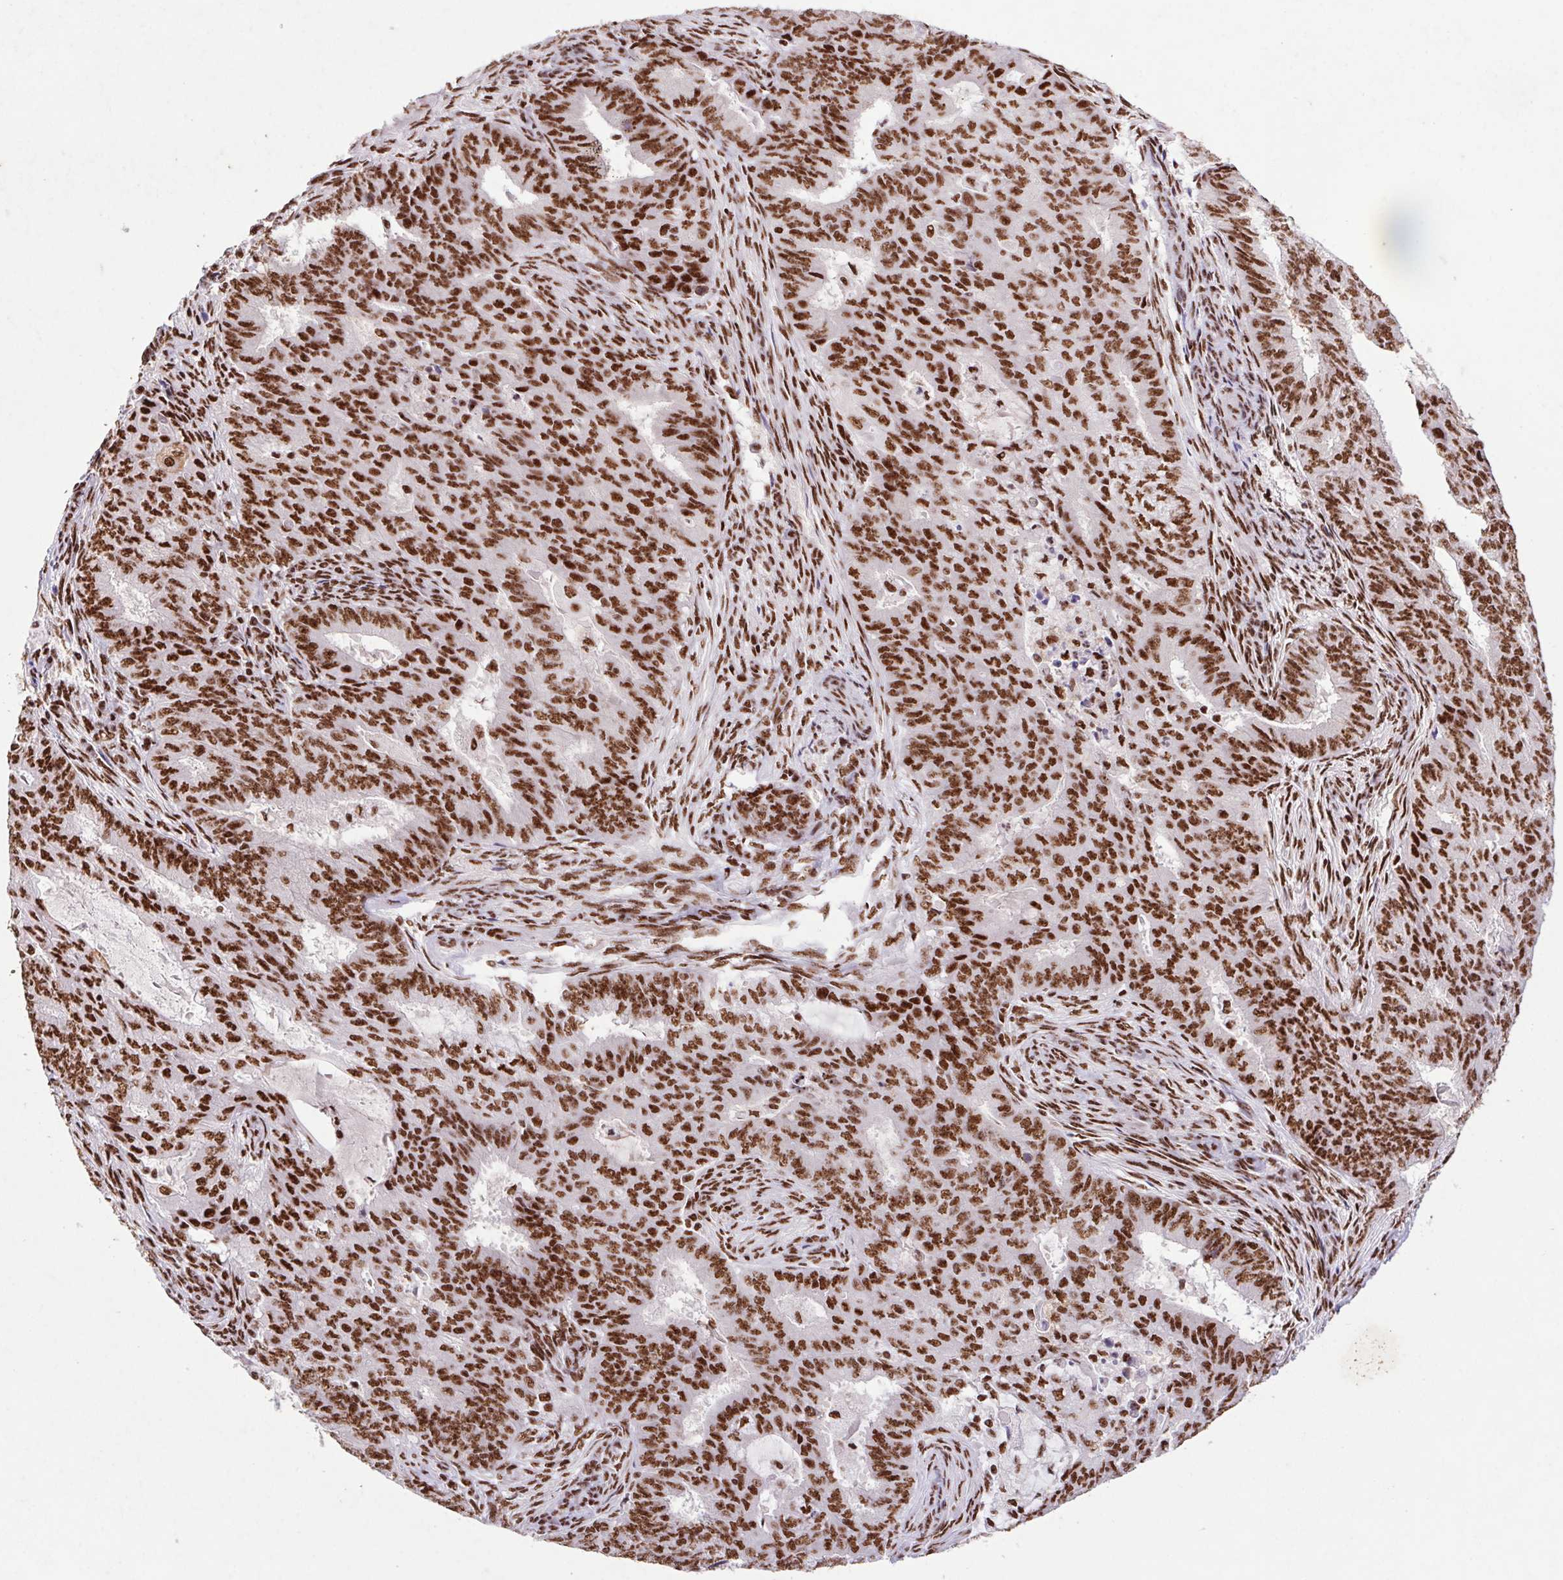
{"staining": {"intensity": "strong", "quantity": ">75%", "location": "nuclear"}, "tissue": "endometrial cancer", "cell_type": "Tumor cells", "image_type": "cancer", "snomed": [{"axis": "morphology", "description": "Adenocarcinoma, NOS"}, {"axis": "topography", "description": "Endometrium"}], "caption": "A brown stain labels strong nuclear positivity of a protein in adenocarcinoma (endometrial) tumor cells.", "gene": "LDLRAD4", "patient": {"sex": "female", "age": 62}}